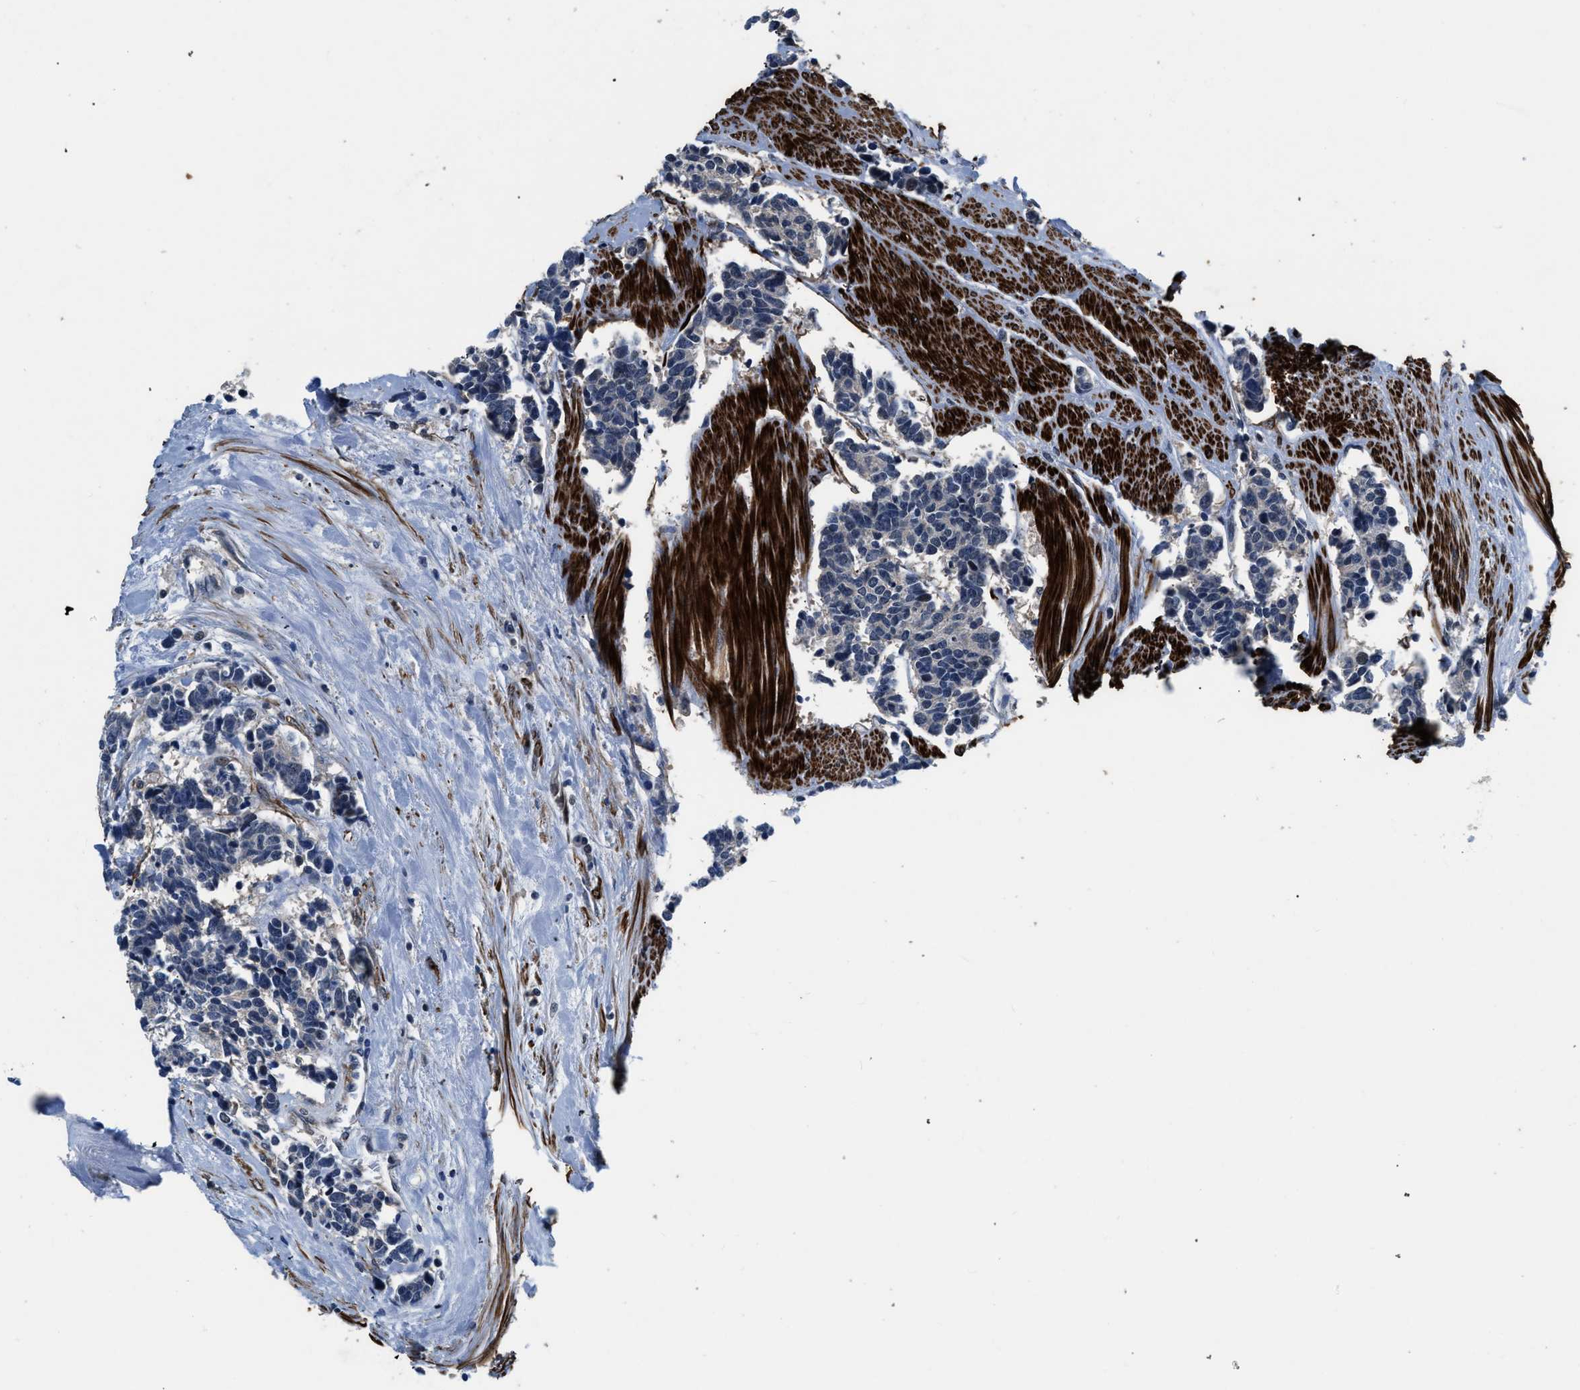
{"staining": {"intensity": "negative", "quantity": "none", "location": "none"}, "tissue": "carcinoid", "cell_type": "Tumor cells", "image_type": "cancer", "snomed": [{"axis": "morphology", "description": "Carcinoma, NOS"}, {"axis": "morphology", "description": "Carcinoid, malignant, NOS"}, {"axis": "topography", "description": "Urinary bladder"}], "caption": "High power microscopy micrograph of an IHC micrograph of carcinoid, revealing no significant staining in tumor cells.", "gene": "LANCL2", "patient": {"sex": "male", "age": 57}}